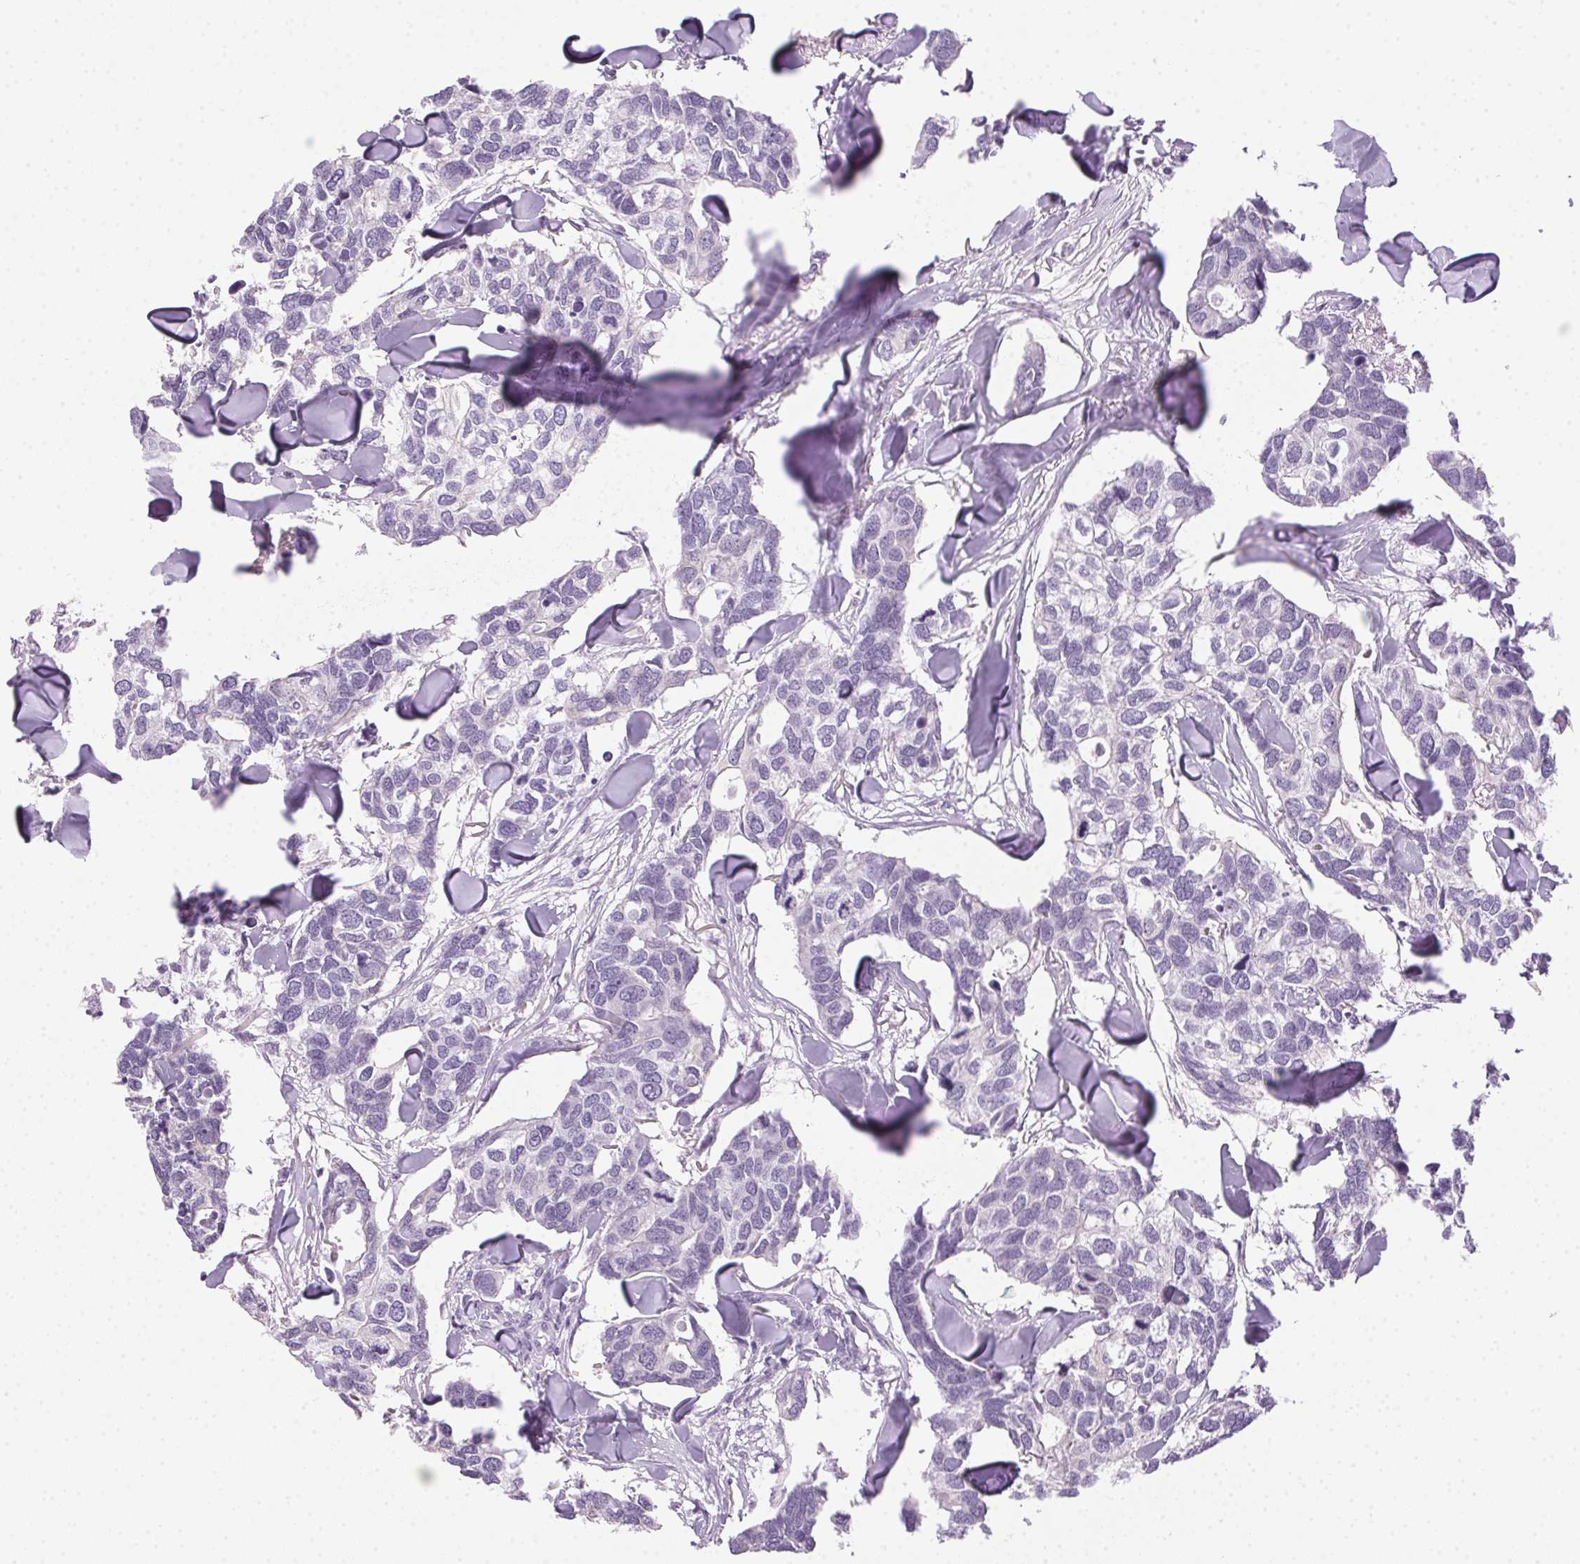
{"staining": {"intensity": "negative", "quantity": "none", "location": "none"}, "tissue": "breast cancer", "cell_type": "Tumor cells", "image_type": "cancer", "snomed": [{"axis": "morphology", "description": "Duct carcinoma"}, {"axis": "topography", "description": "Breast"}], "caption": "A micrograph of breast cancer (invasive ductal carcinoma) stained for a protein reveals no brown staining in tumor cells.", "gene": "POPDC2", "patient": {"sex": "female", "age": 83}}